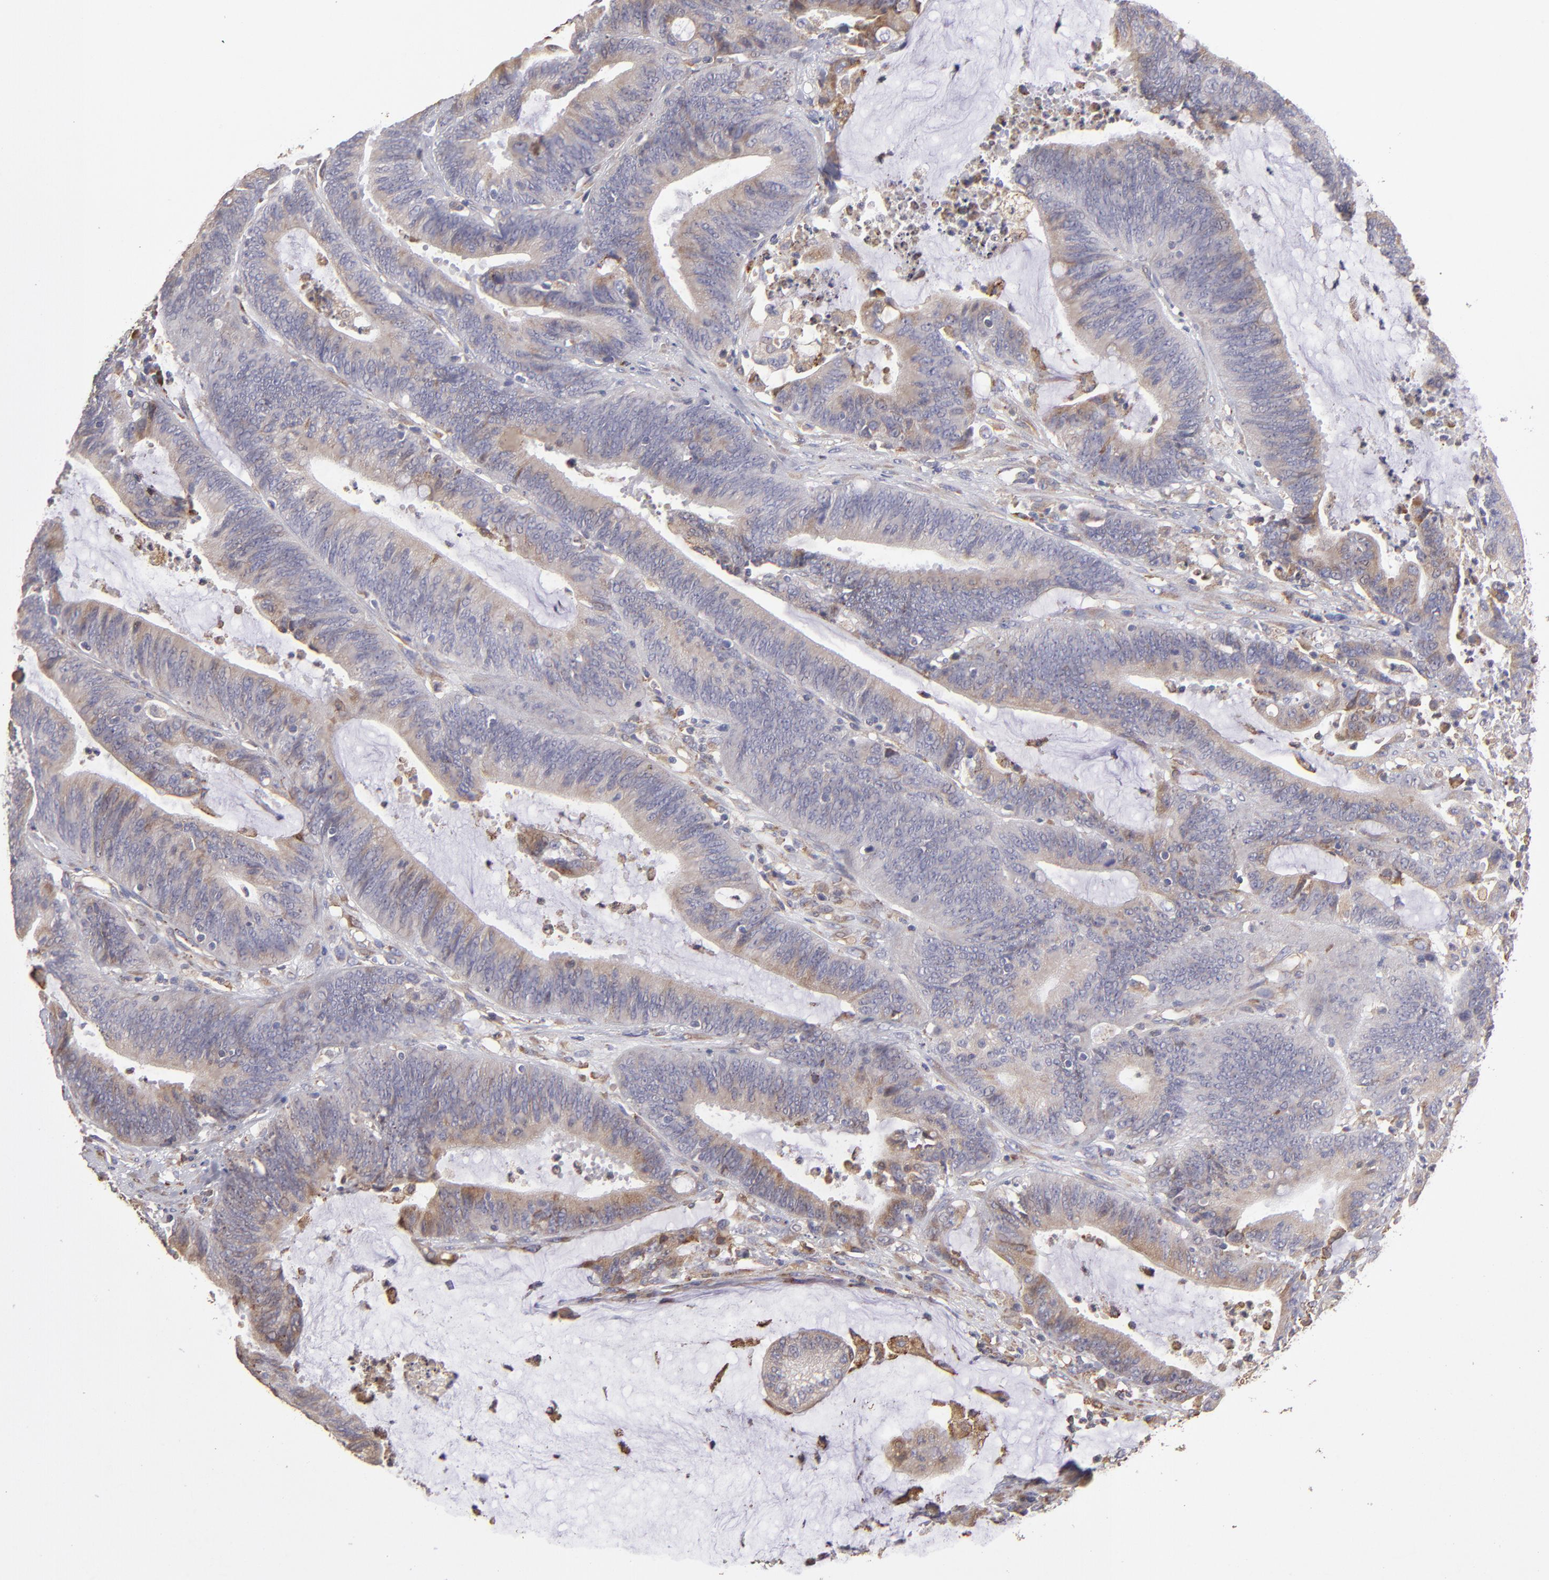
{"staining": {"intensity": "weak", "quantity": ">75%", "location": "cytoplasmic/membranous"}, "tissue": "colorectal cancer", "cell_type": "Tumor cells", "image_type": "cancer", "snomed": [{"axis": "morphology", "description": "Adenocarcinoma, NOS"}, {"axis": "topography", "description": "Rectum"}], "caption": "Weak cytoplasmic/membranous staining is present in approximately >75% of tumor cells in colorectal adenocarcinoma.", "gene": "CALR", "patient": {"sex": "female", "age": 66}}